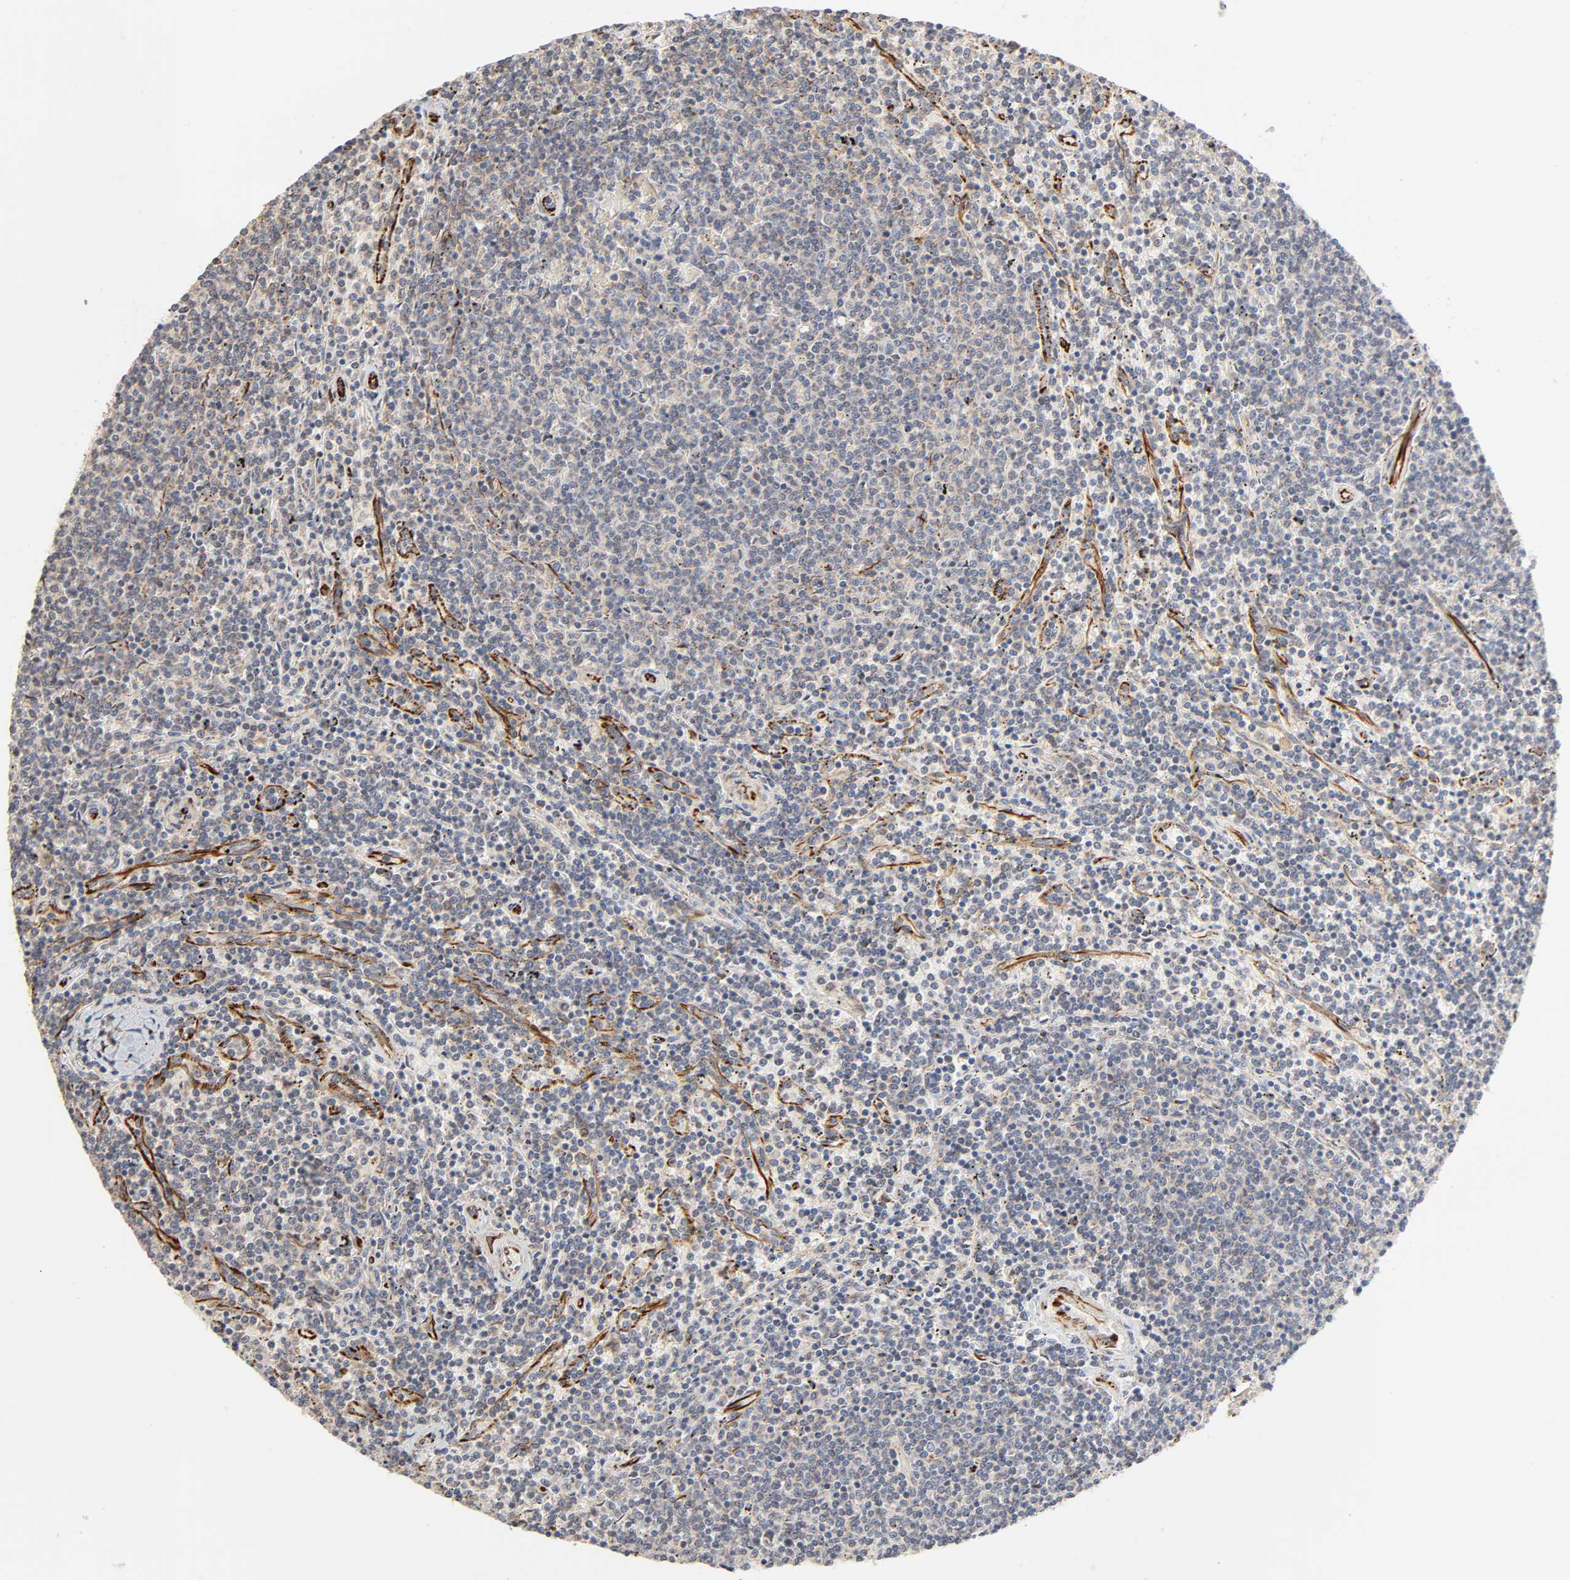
{"staining": {"intensity": "weak", "quantity": "25%-75%", "location": "cytoplasmic/membranous"}, "tissue": "lymphoma", "cell_type": "Tumor cells", "image_type": "cancer", "snomed": [{"axis": "morphology", "description": "Malignant lymphoma, non-Hodgkin's type, Low grade"}, {"axis": "topography", "description": "Spleen"}], "caption": "The micrograph demonstrates staining of lymphoma, revealing weak cytoplasmic/membranous protein staining (brown color) within tumor cells.", "gene": "FAM118A", "patient": {"sex": "female", "age": 50}}